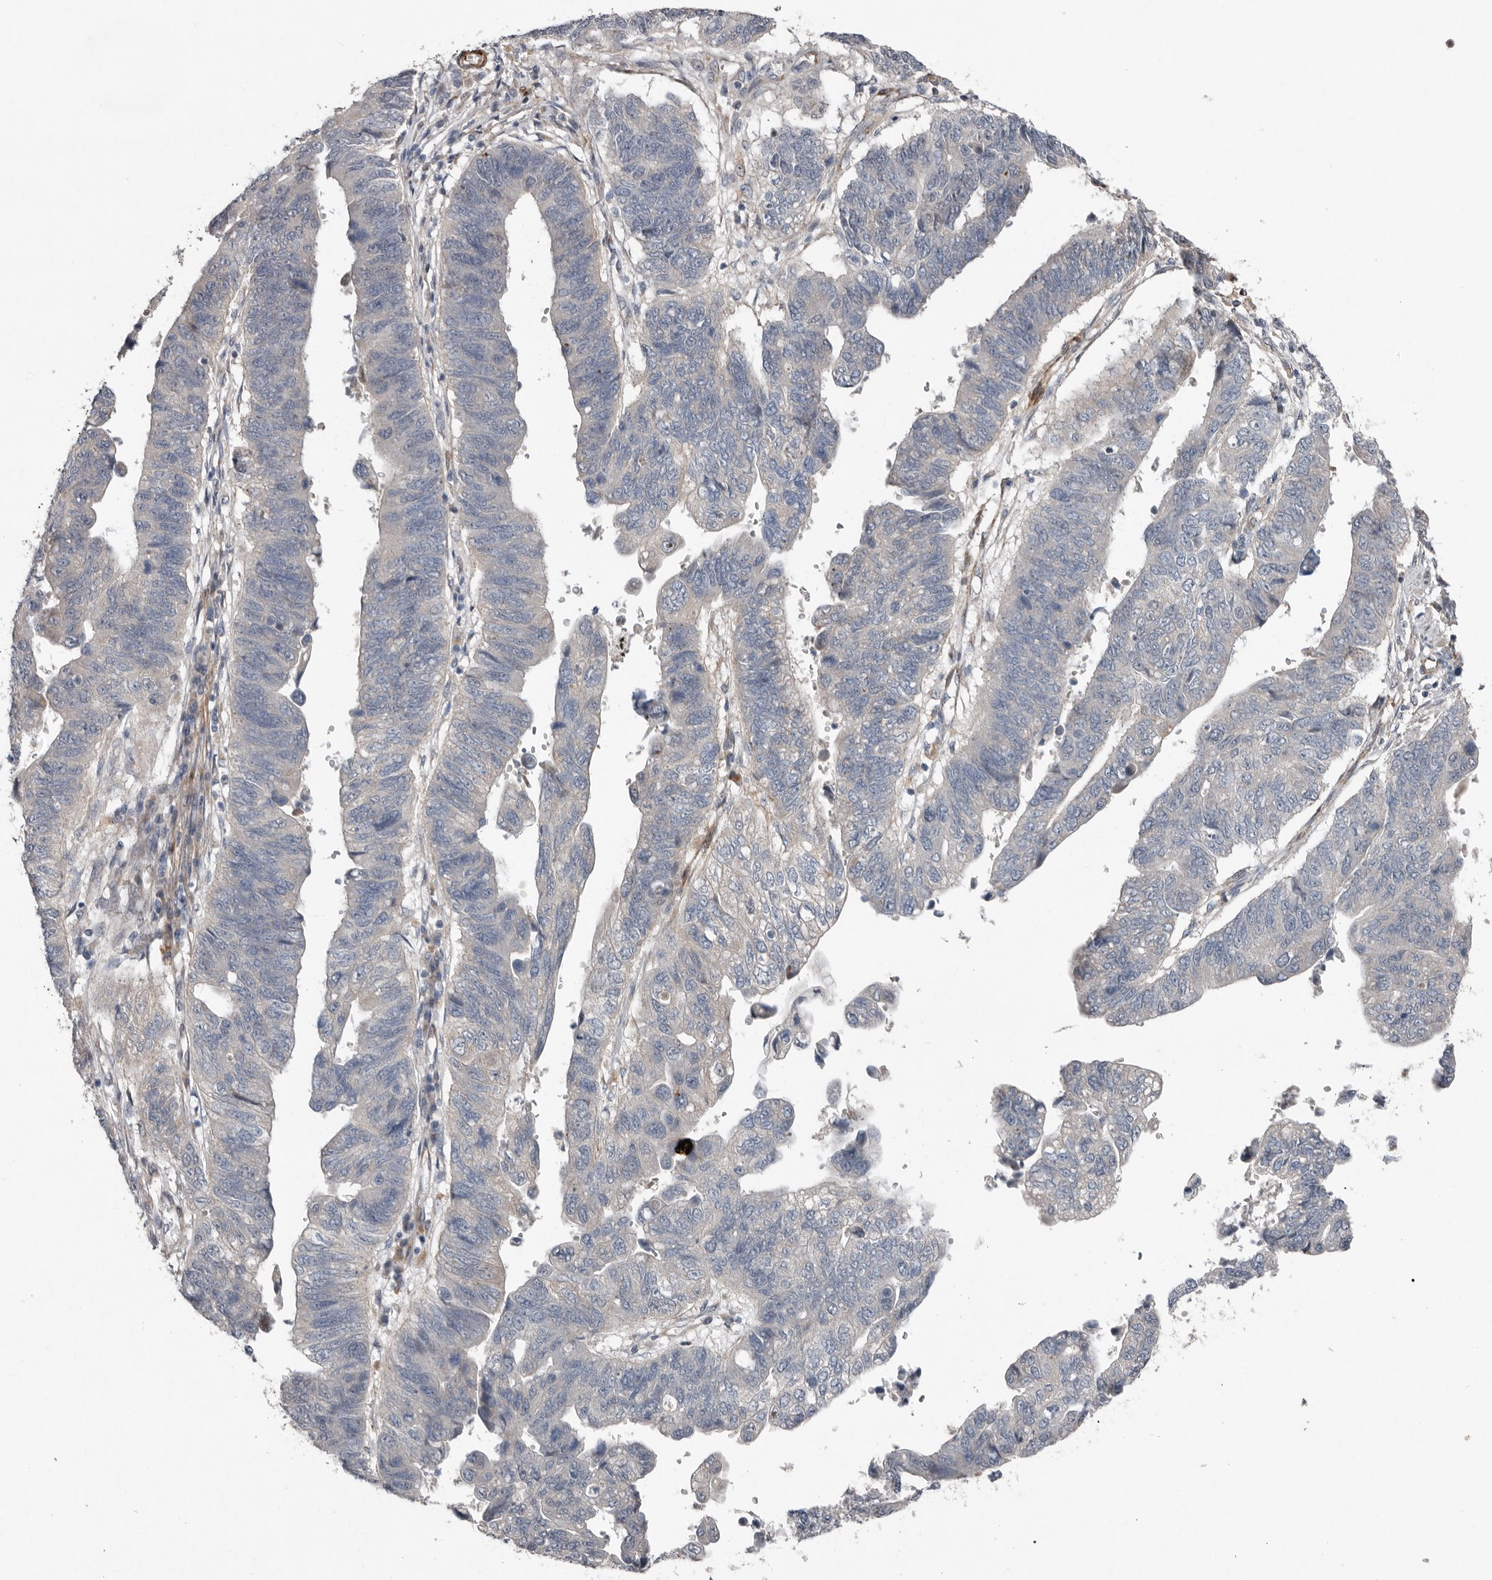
{"staining": {"intensity": "negative", "quantity": "none", "location": "none"}, "tissue": "stomach cancer", "cell_type": "Tumor cells", "image_type": "cancer", "snomed": [{"axis": "morphology", "description": "Adenocarcinoma, NOS"}, {"axis": "topography", "description": "Stomach"}], "caption": "Tumor cells are negative for protein expression in human adenocarcinoma (stomach). (Brightfield microscopy of DAB immunohistochemistry (IHC) at high magnification).", "gene": "RANBP17", "patient": {"sex": "male", "age": 59}}